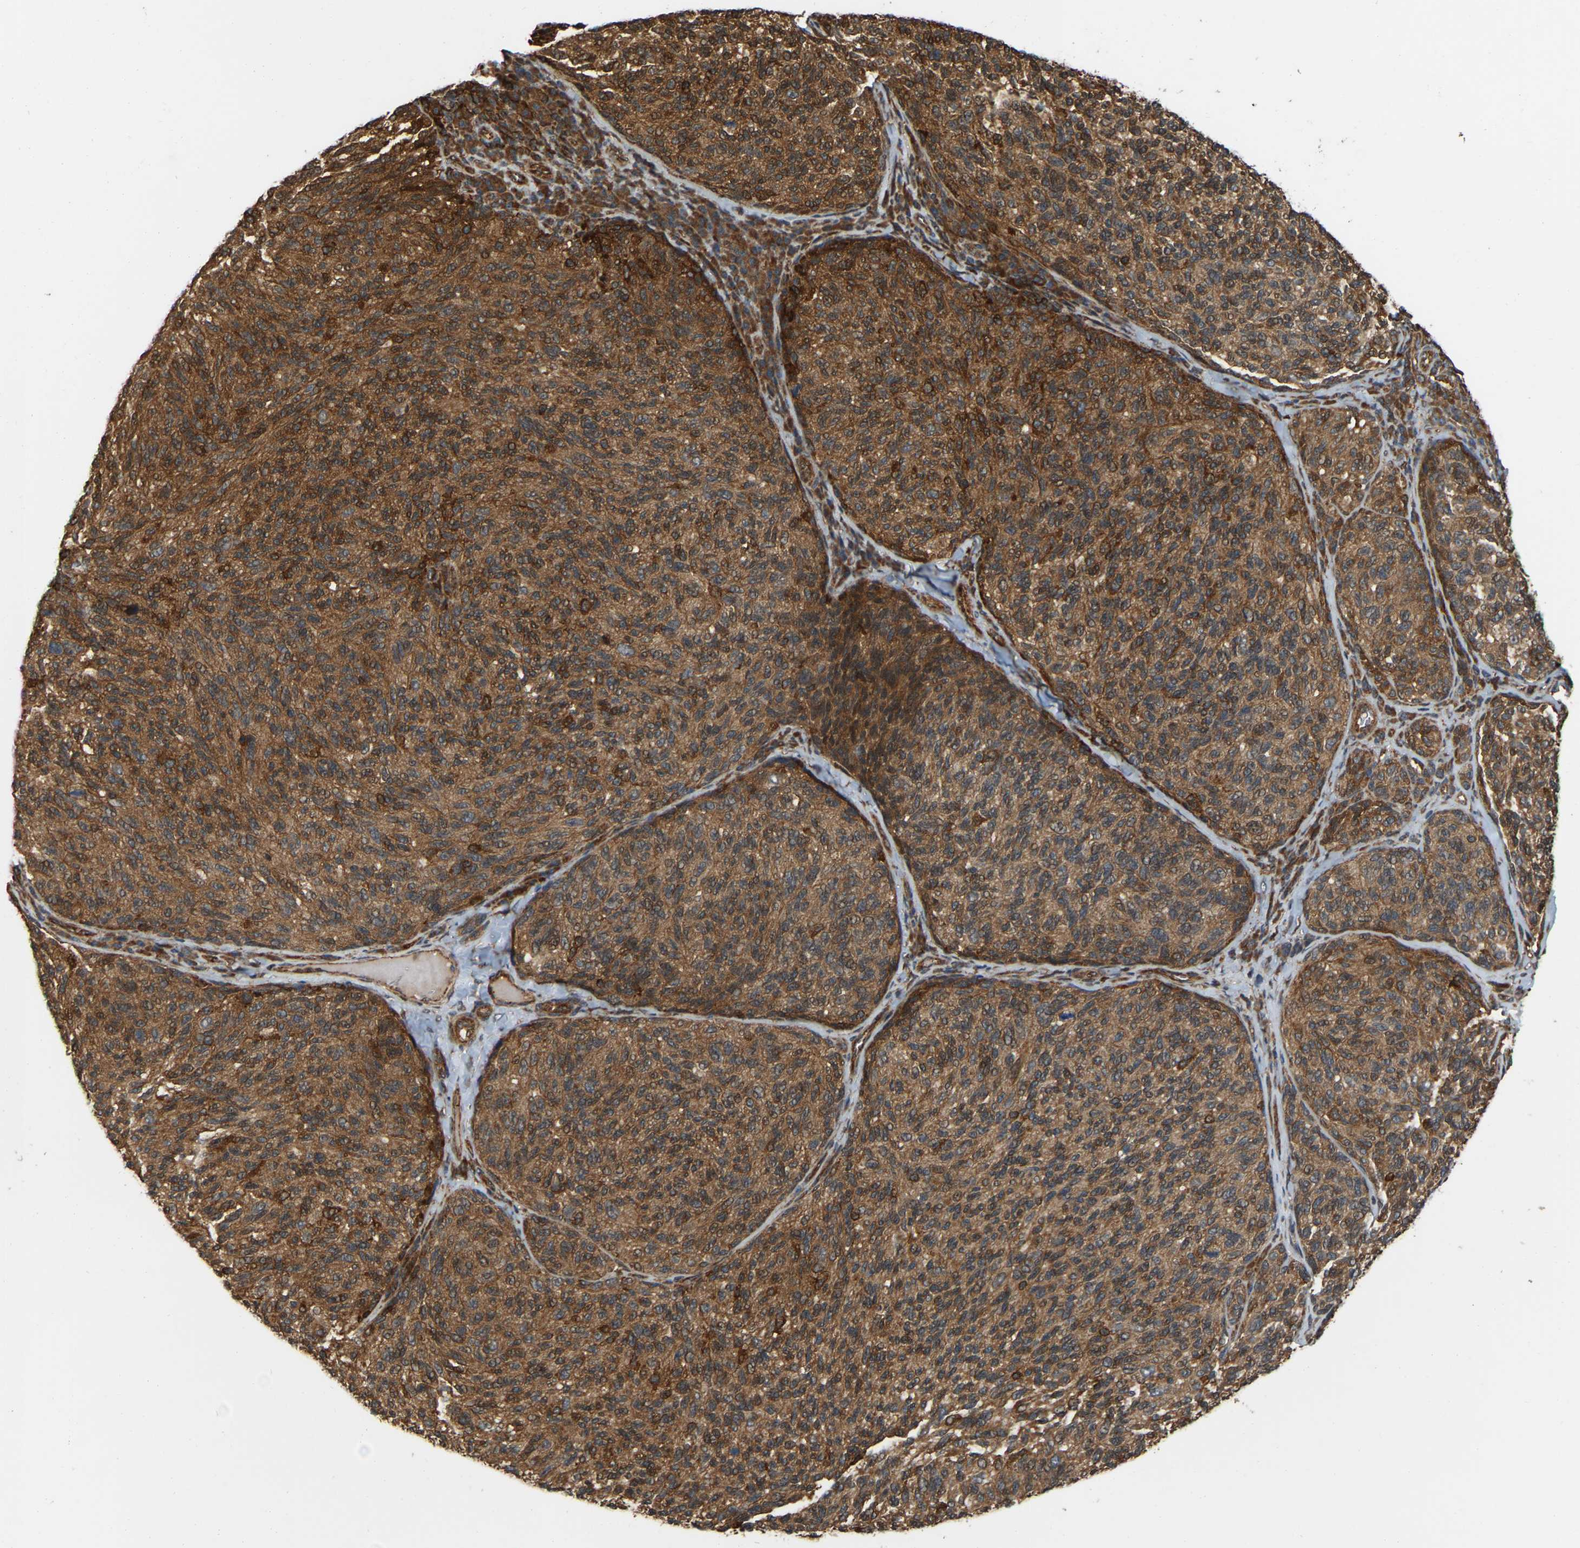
{"staining": {"intensity": "moderate", "quantity": ">75%", "location": "cytoplasmic/membranous"}, "tissue": "melanoma", "cell_type": "Tumor cells", "image_type": "cancer", "snomed": [{"axis": "morphology", "description": "Malignant melanoma, NOS"}, {"axis": "topography", "description": "Skin"}], "caption": "The photomicrograph demonstrates immunohistochemical staining of melanoma. There is moderate cytoplasmic/membranous positivity is seen in about >75% of tumor cells.", "gene": "SAMD9L", "patient": {"sex": "female", "age": 73}}